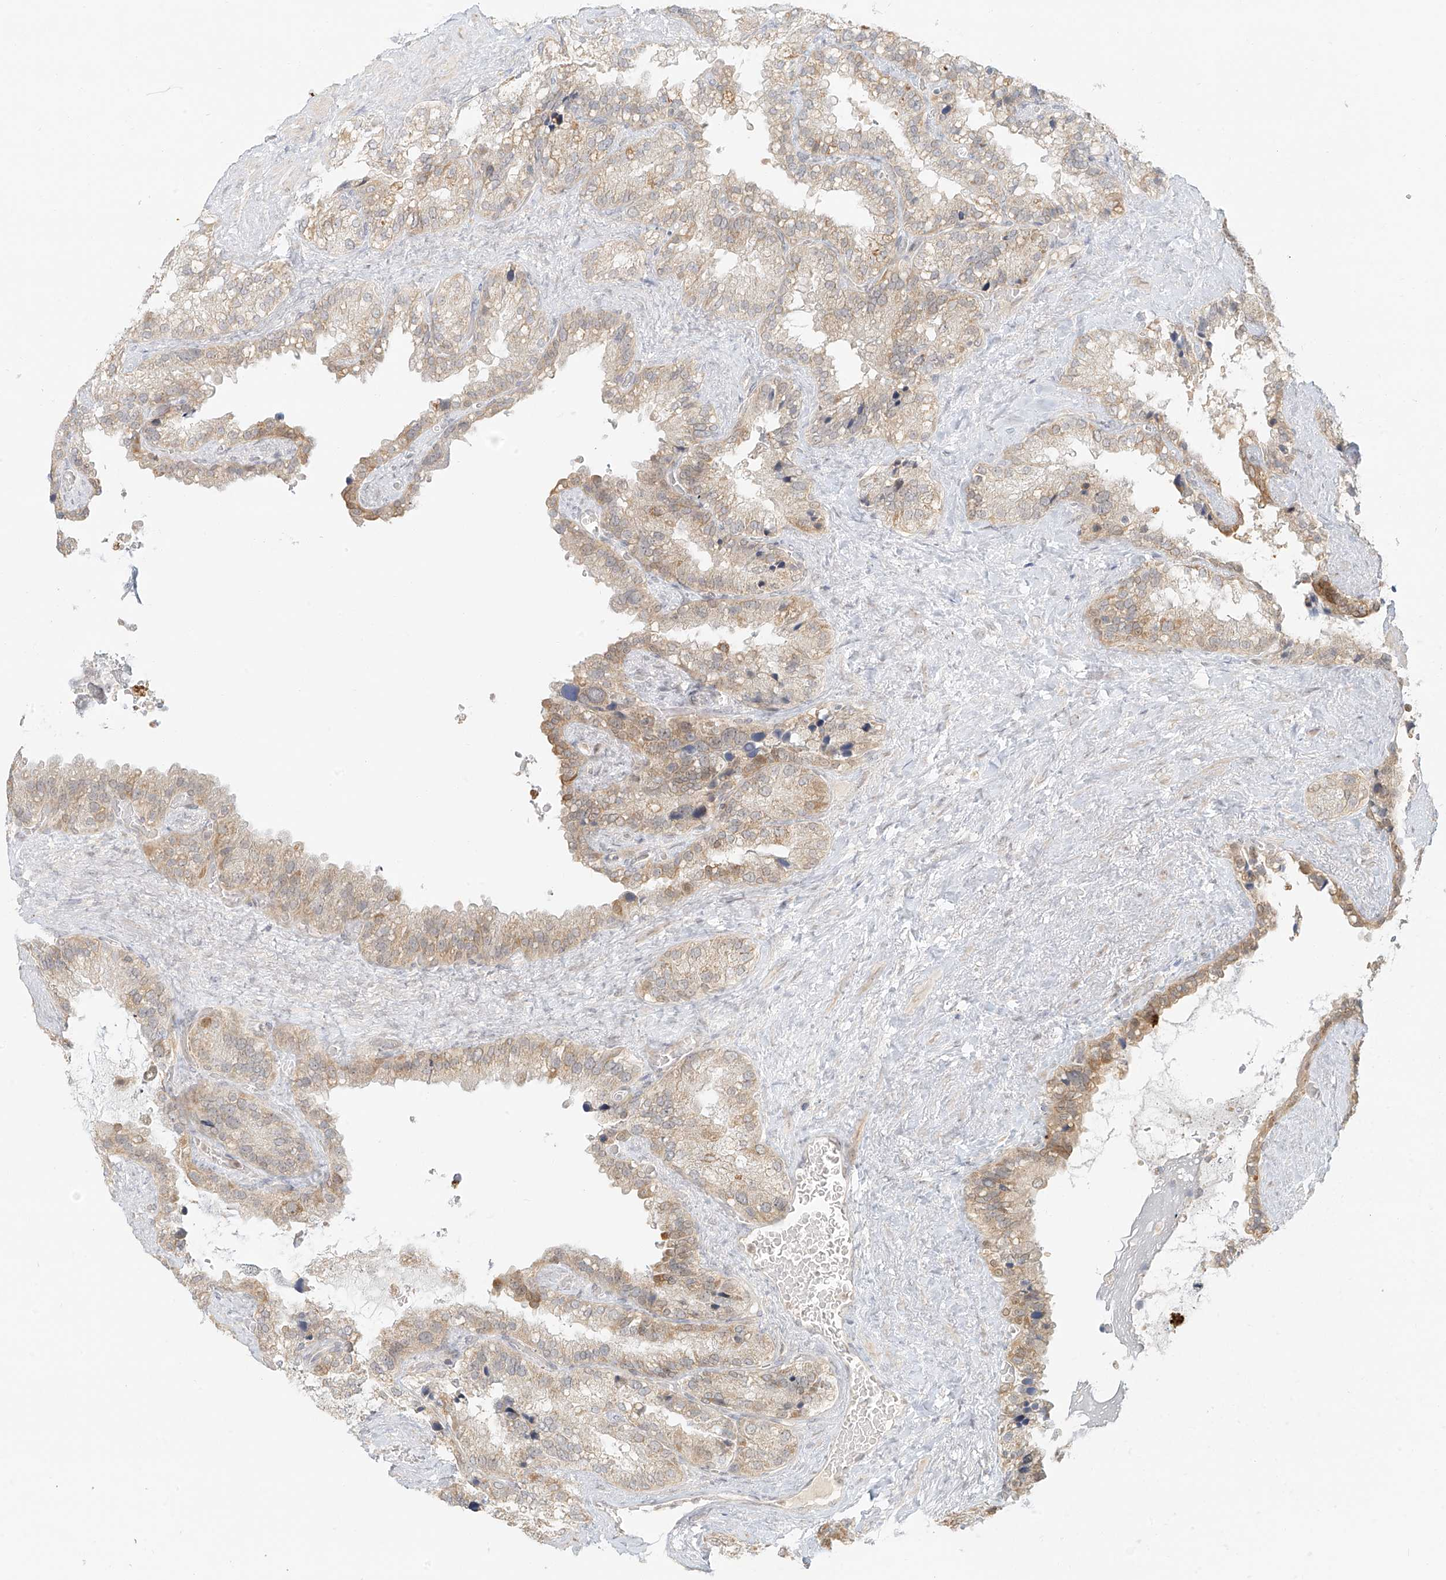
{"staining": {"intensity": "weak", "quantity": ">75%", "location": "cytoplasmic/membranous"}, "tissue": "seminal vesicle", "cell_type": "Glandular cells", "image_type": "normal", "snomed": [{"axis": "morphology", "description": "Normal tissue, NOS"}, {"axis": "topography", "description": "Prostate"}, {"axis": "topography", "description": "Seminal veicle"}], "caption": "DAB (3,3'-diaminobenzidine) immunohistochemical staining of unremarkable human seminal vesicle shows weak cytoplasmic/membranous protein positivity in approximately >75% of glandular cells. (brown staining indicates protein expression, while blue staining denotes nuclei).", "gene": "MIPEP", "patient": {"sex": "male", "age": 68}}